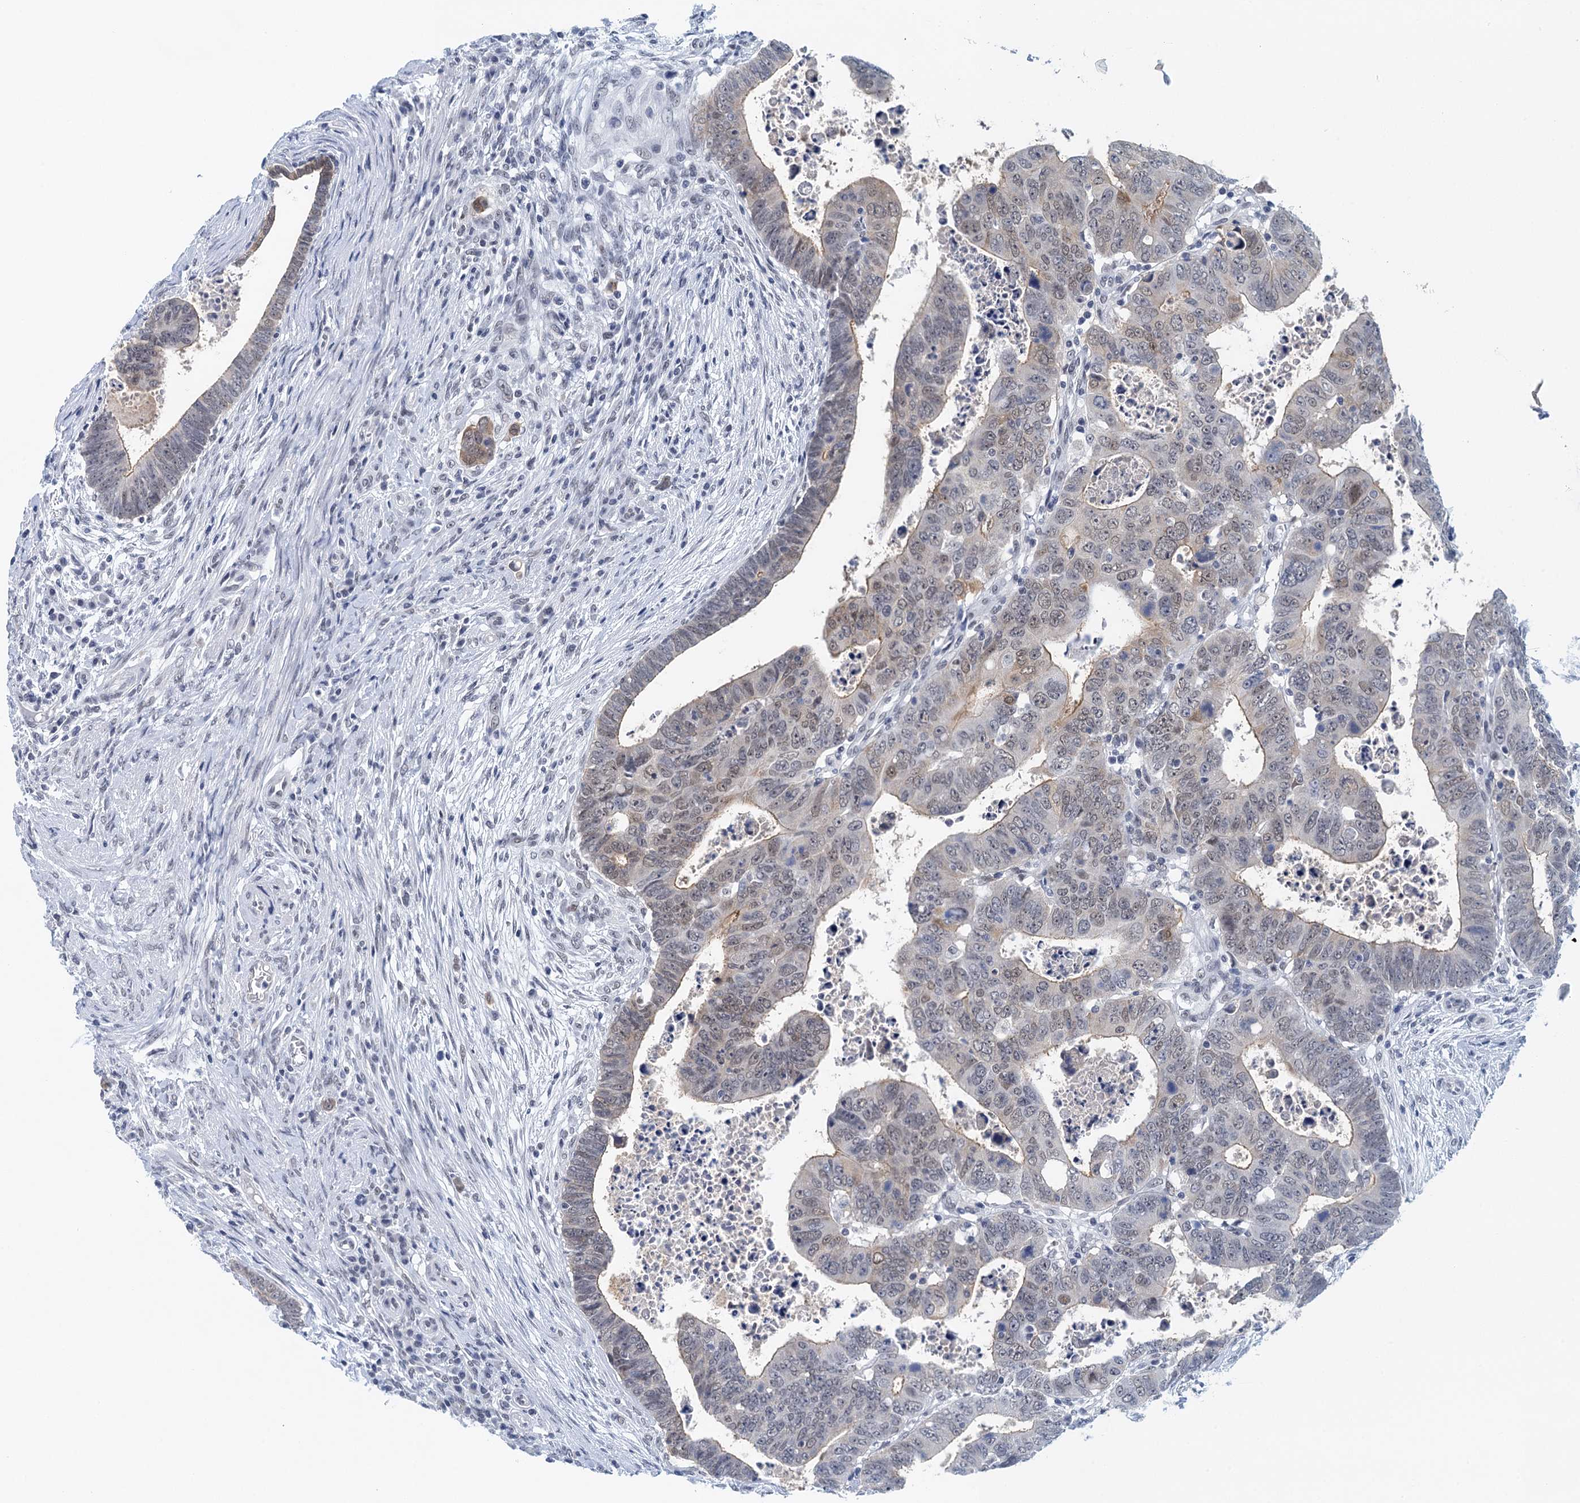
{"staining": {"intensity": "weak", "quantity": "<25%", "location": "cytoplasmic/membranous,nuclear"}, "tissue": "colorectal cancer", "cell_type": "Tumor cells", "image_type": "cancer", "snomed": [{"axis": "morphology", "description": "Normal tissue, NOS"}, {"axis": "morphology", "description": "Adenocarcinoma, NOS"}, {"axis": "topography", "description": "Rectum"}], "caption": "Immunohistochemistry image of human colorectal adenocarcinoma stained for a protein (brown), which demonstrates no positivity in tumor cells.", "gene": "EPS8L1", "patient": {"sex": "female", "age": 65}}